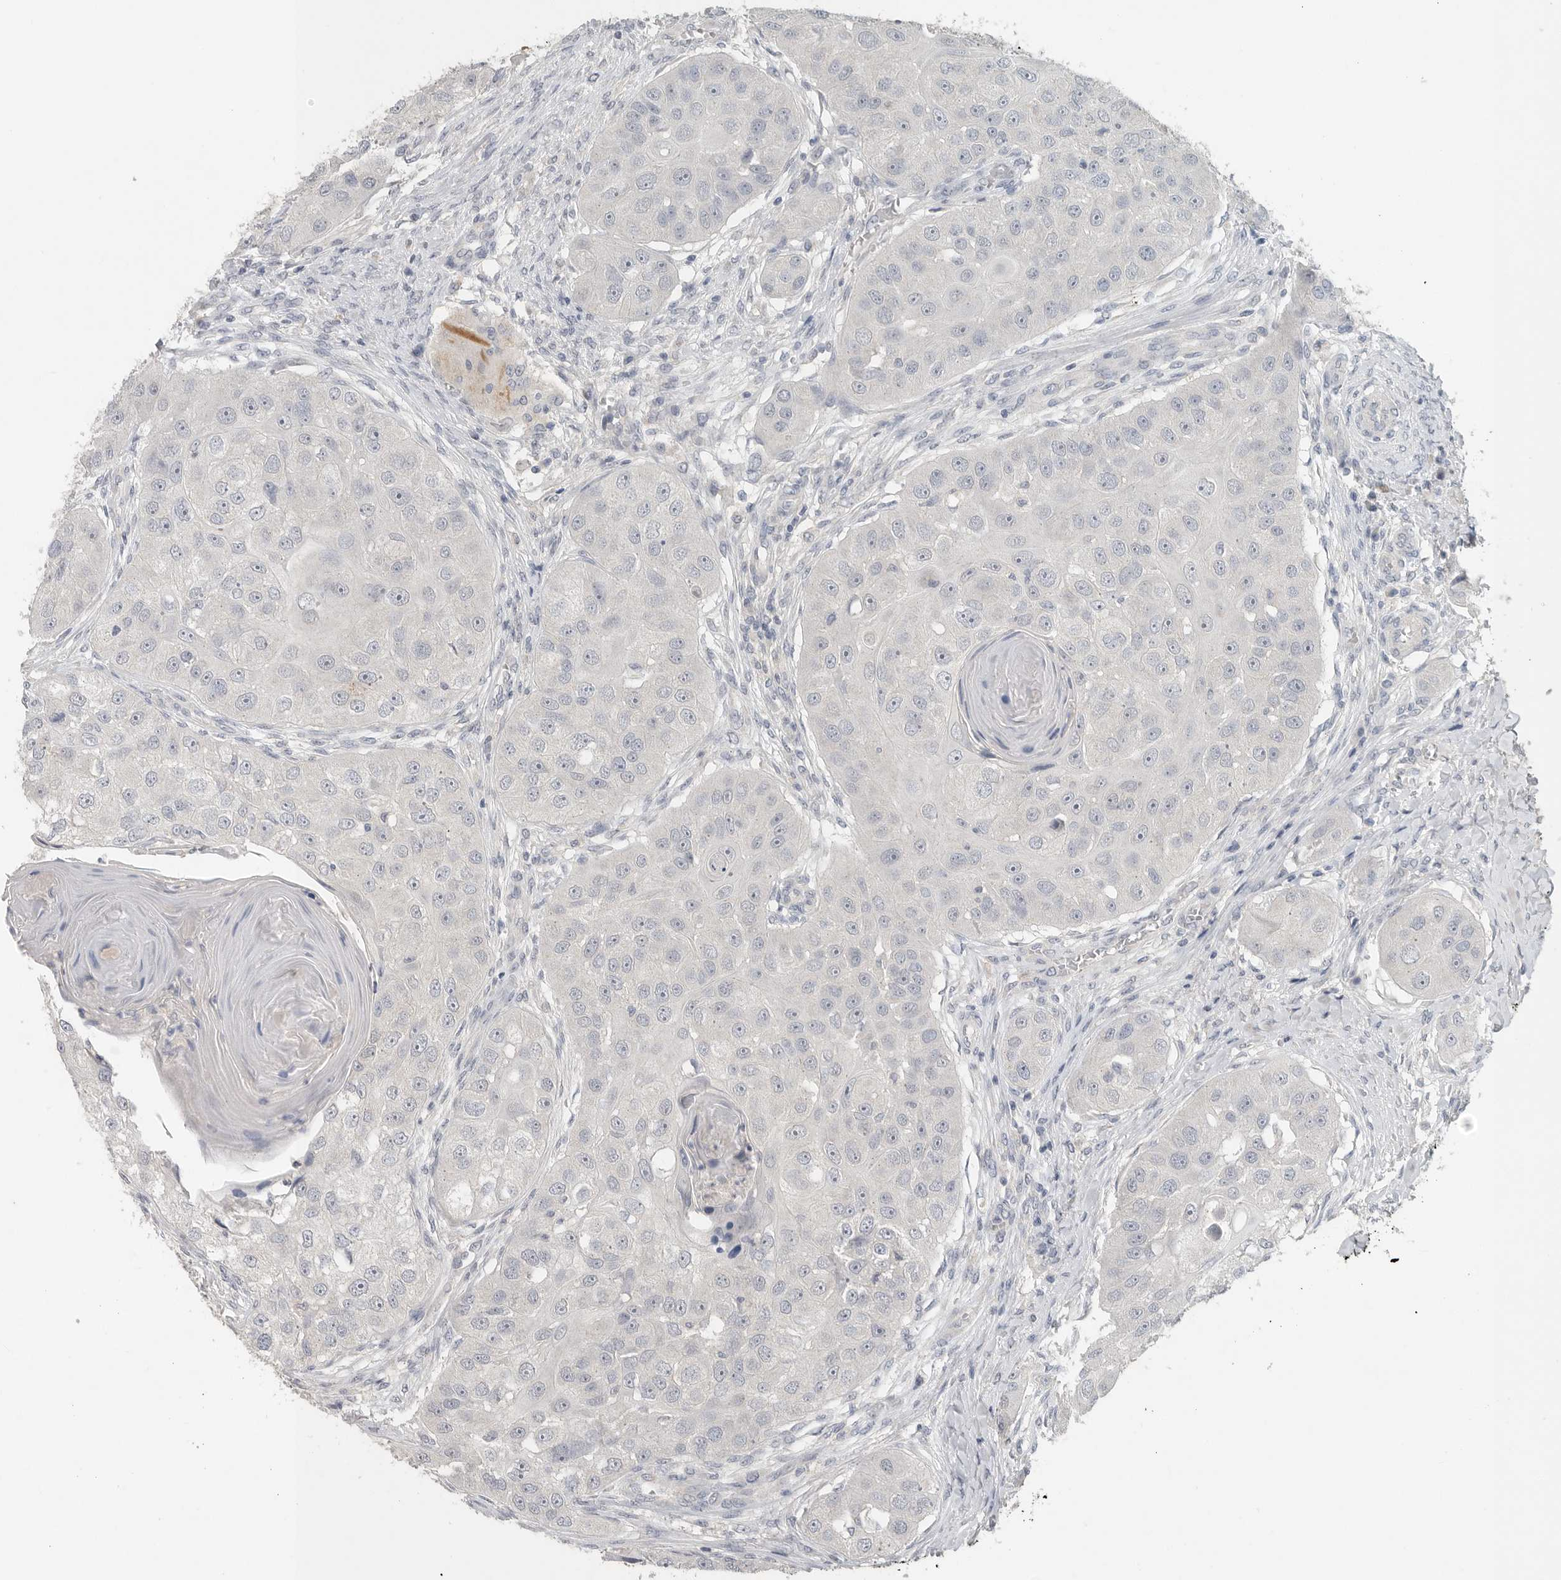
{"staining": {"intensity": "negative", "quantity": "none", "location": "none"}, "tissue": "head and neck cancer", "cell_type": "Tumor cells", "image_type": "cancer", "snomed": [{"axis": "morphology", "description": "Normal tissue, NOS"}, {"axis": "morphology", "description": "Squamous cell carcinoma, NOS"}, {"axis": "topography", "description": "Skeletal muscle"}, {"axis": "topography", "description": "Head-Neck"}], "caption": "This is an immunohistochemistry micrograph of head and neck cancer. There is no positivity in tumor cells.", "gene": "REG4", "patient": {"sex": "male", "age": 51}}